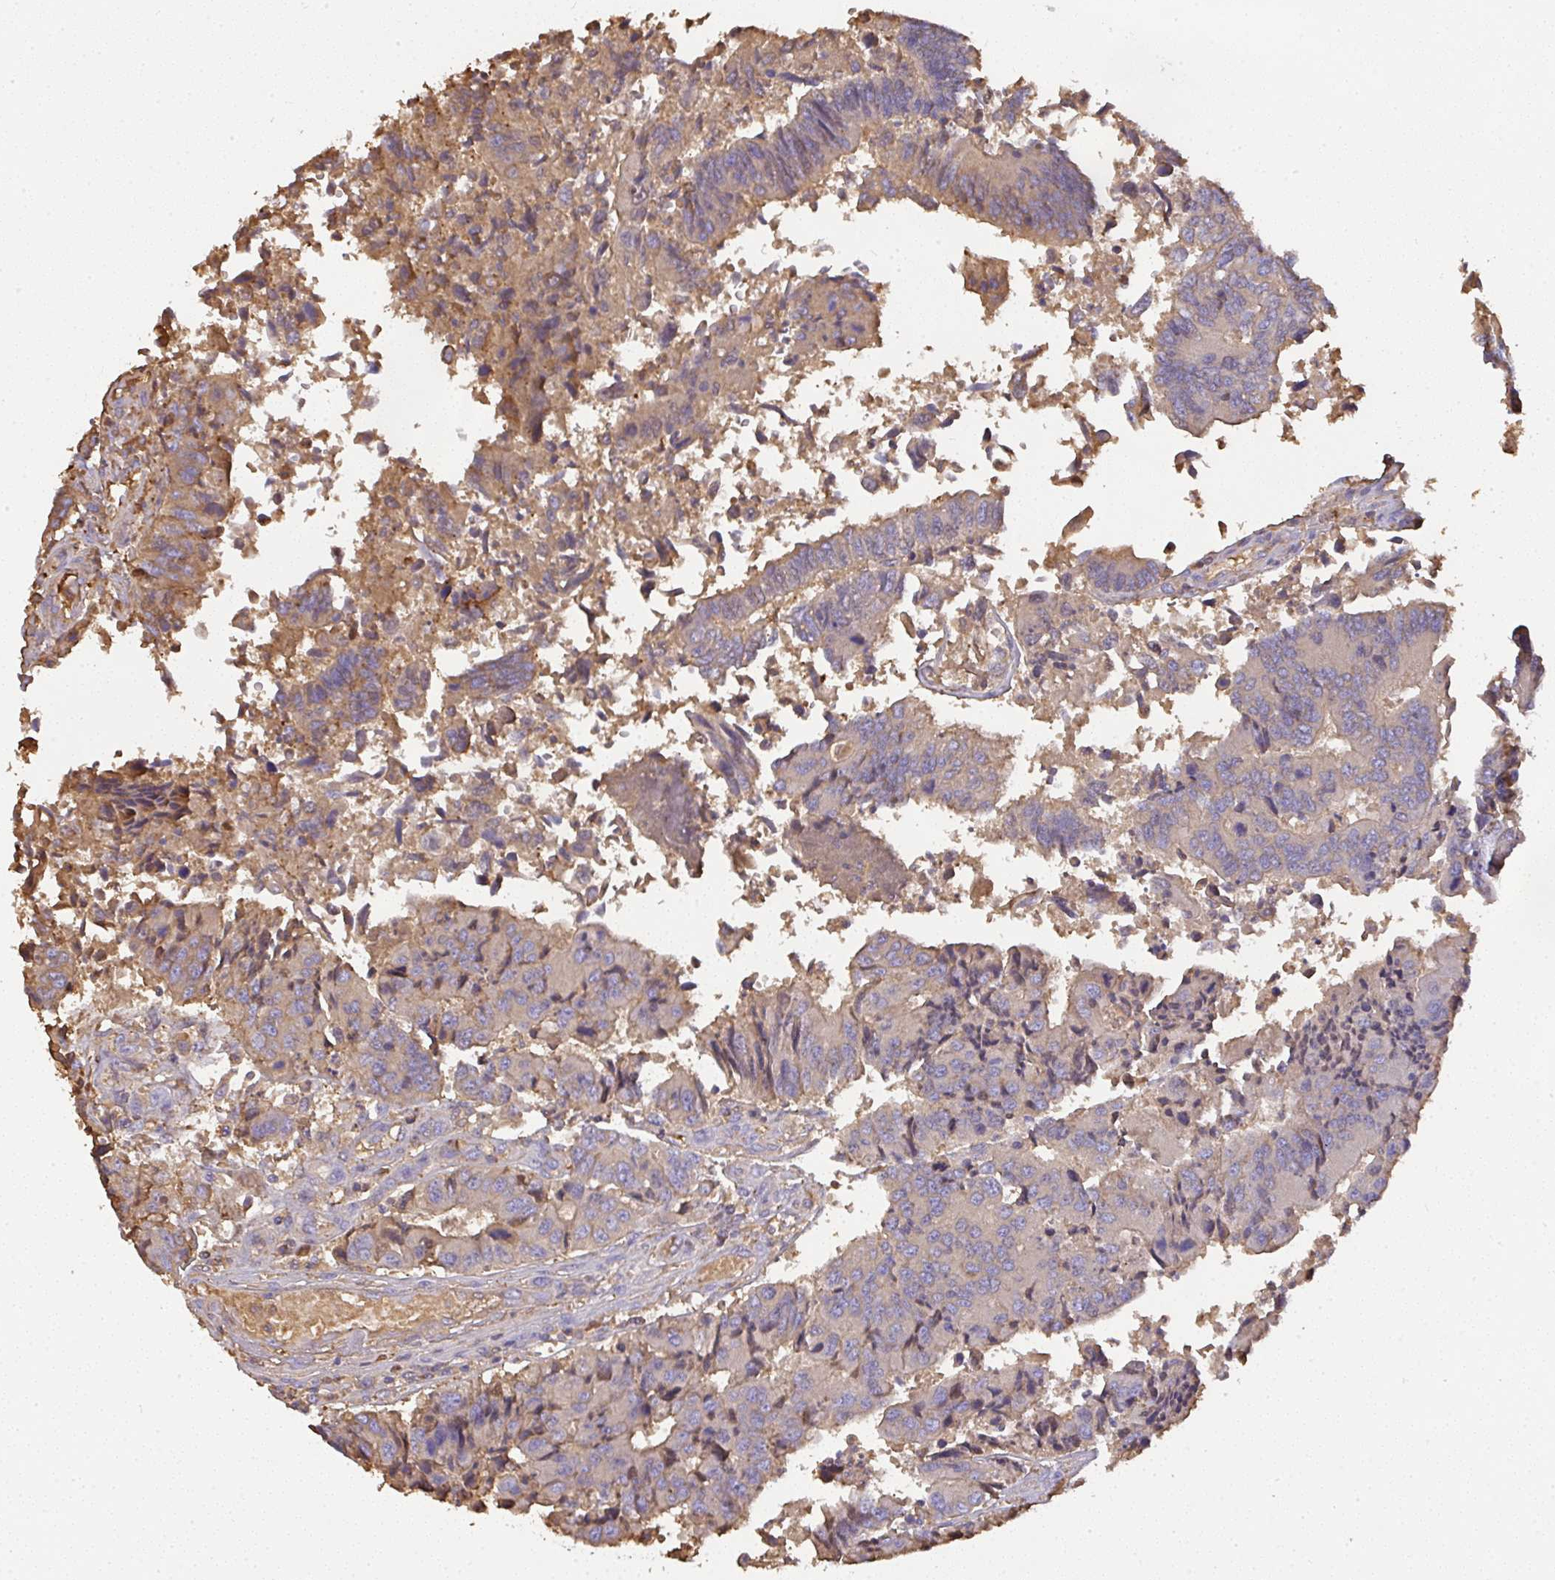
{"staining": {"intensity": "moderate", "quantity": "<25%", "location": "cytoplasmic/membranous"}, "tissue": "colorectal cancer", "cell_type": "Tumor cells", "image_type": "cancer", "snomed": [{"axis": "morphology", "description": "Adenocarcinoma, NOS"}, {"axis": "topography", "description": "Colon"}], "caption": "Colorectal cancer tissue displays moderate cytoplasmic/membranous staining in about <25% of tumor cells, visualized by immunohistochemistry.", "gene": "SMYD5", "patient": {"sex": "female", "age": 67}}